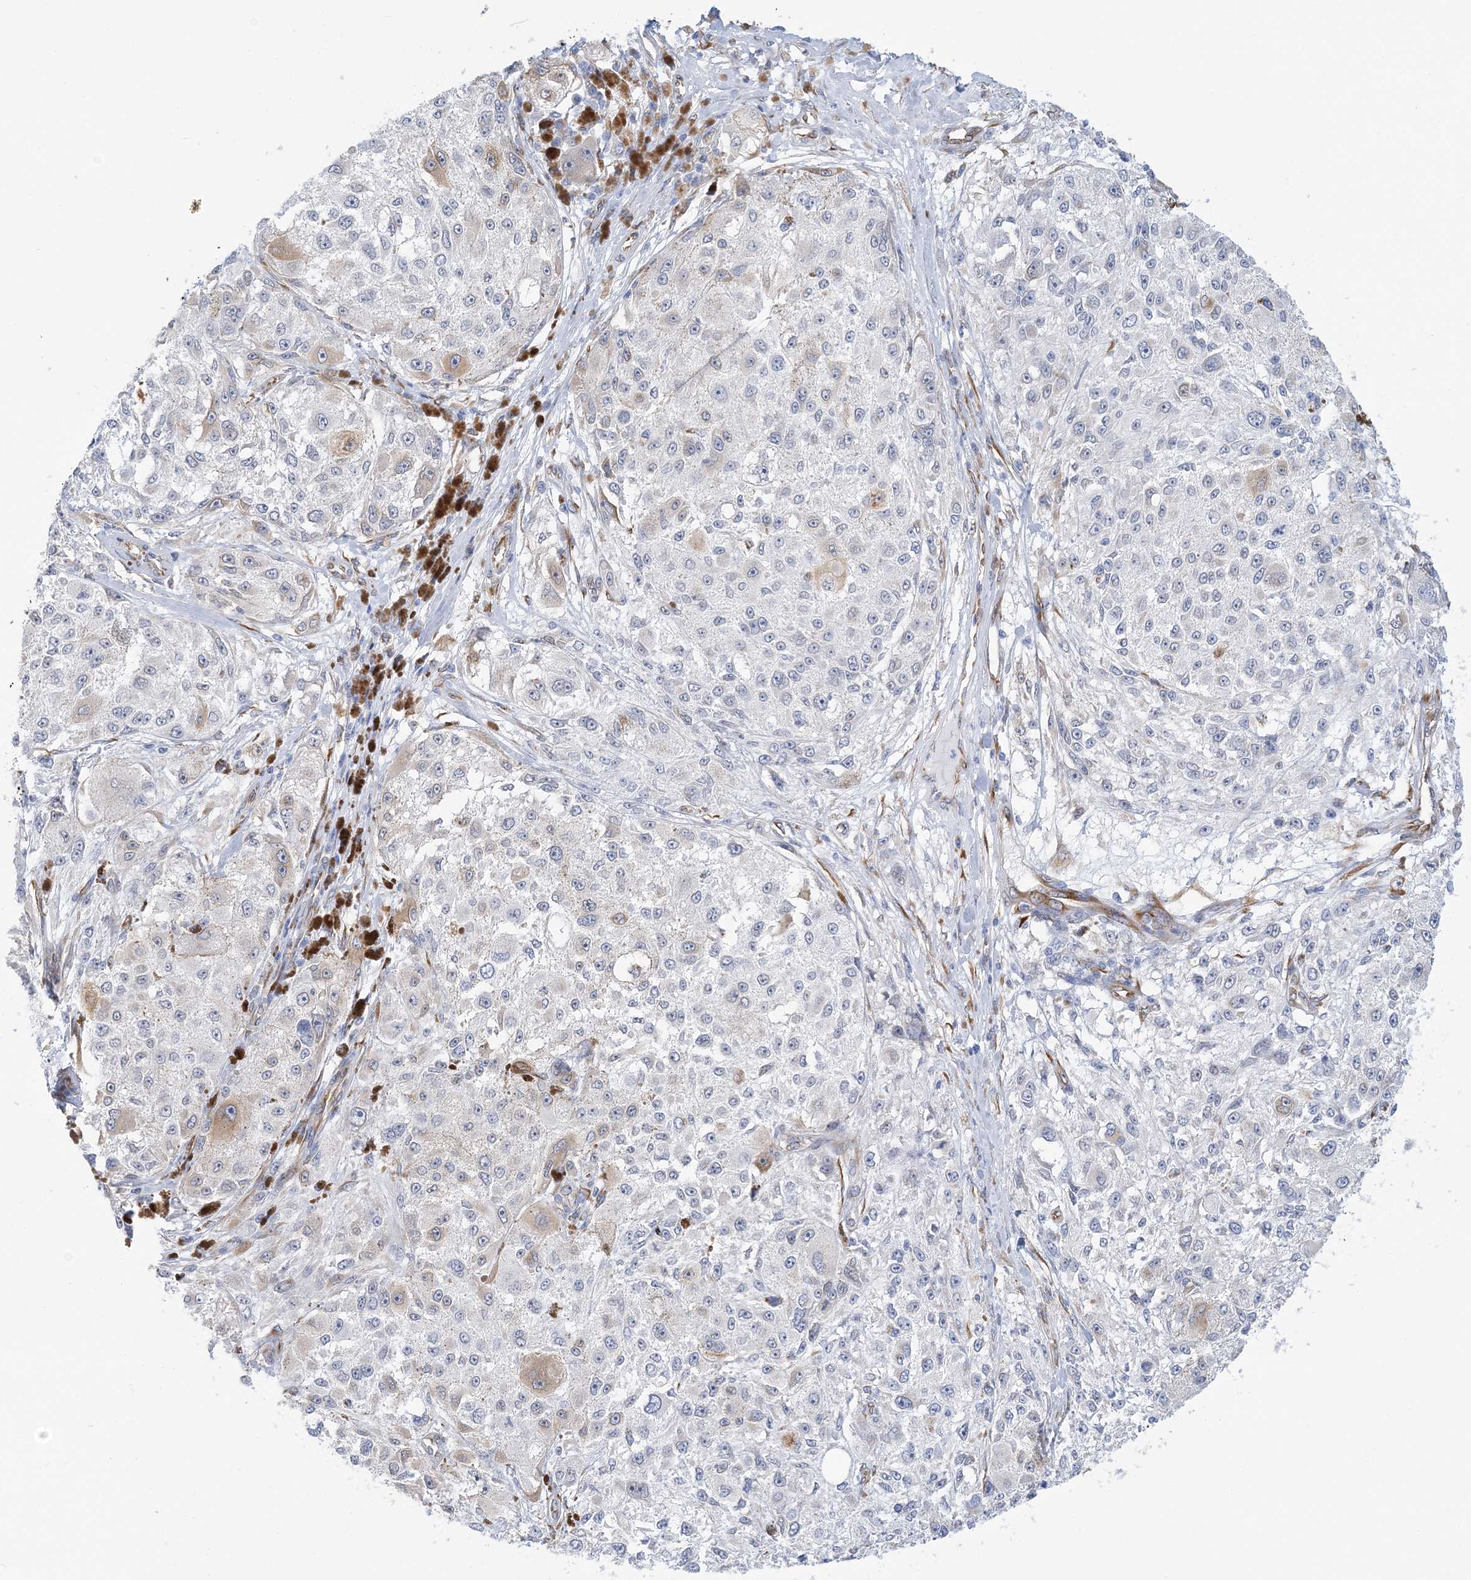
{"staining": {"intensity": "negative", "quantity": "none", "location": "none"}, "tissue": "melanoma", "cell_type": "Tumor cells", "image_type": "cancer", "snomed": [{"axis": "morphology", "description": "Necrosis, NOS"}, {"axis": "morphology", "description": "Malignant melanoma, NOS"}, {"axis": "topography", "description": "Skin"}], "caption": "There is no significant expression in tumor cells of melanoma.", "gene": "PLEKHG4B", "patient": {"sex": "female", "age": 87}}